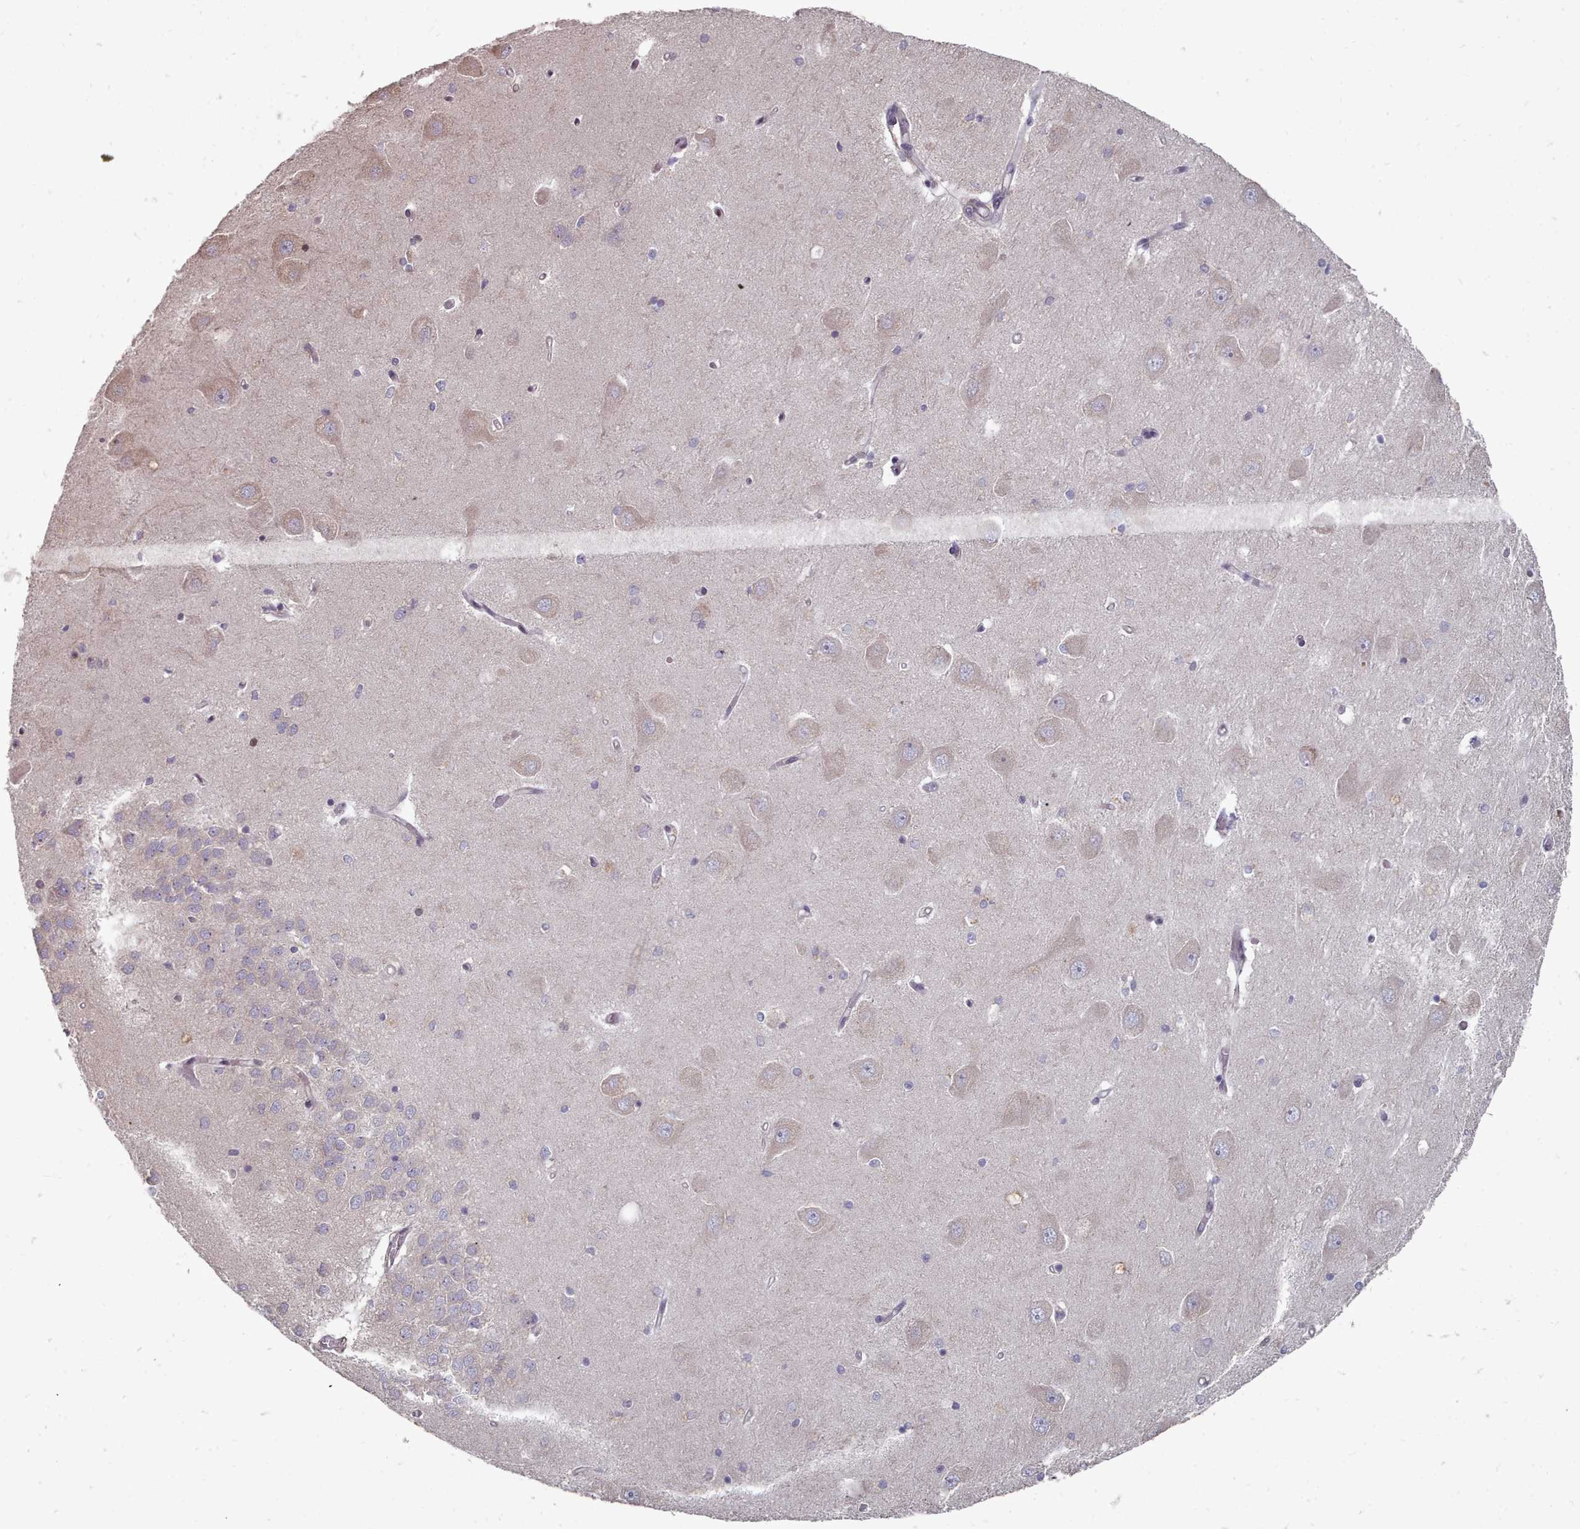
{"staining": {"intensity": "negative", "quantity": "none", "location": "none"}, "tissue": "hippocampus", "cell_type": "Glial cells", "image_type": "normal", "snomed": [{"axis": "morphology", "description": "Normal tissue, NOS"}, {"axis": "topography", "description": "Hippocampus"}], "caption": "Glial cells show no significant positivity in normal hippocampus. (Immunohistochemistry (ihc), brightfield microscopy, high magnification).", "gene": "ACKR3", "patient": {"sex": "male", "age": 45}}